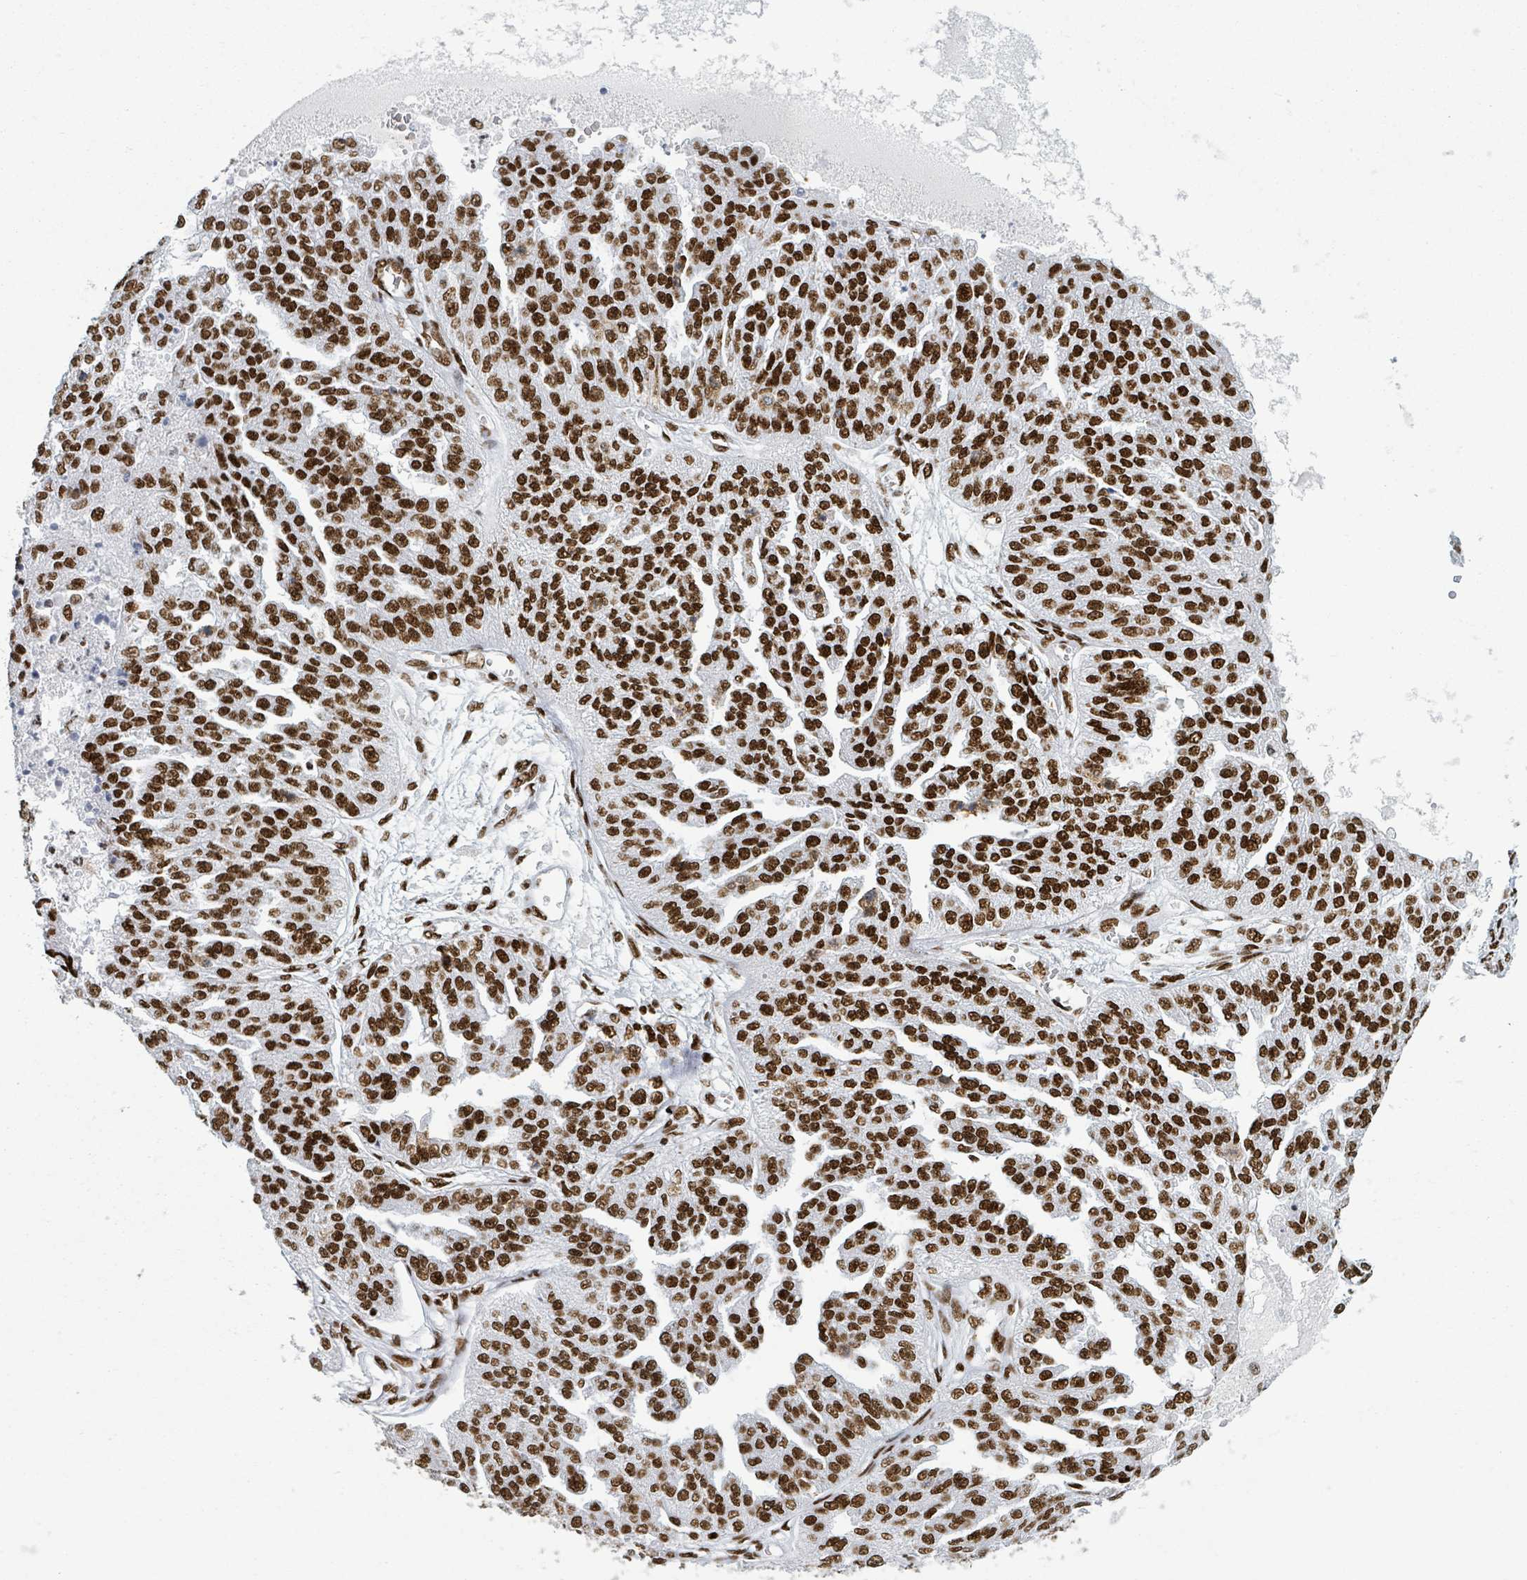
{"staining": {"intensity": "strong", "quantity": ">75%", "location": "nuclear"}, "tissue": "ovarian cancer", "cell_type": "Tumor cells", "image_type": "cancer", "snomed": [{"axis": "morphology", "description": "Cystadenocarcinoma, serous, NOS"}, {"axis": "topography", "description": "Ovary"}], "caption": "Ovarian serous cystadenocarcinoma stained with immunohistochemistry exhibits strong nuclear staining in approximately >75% of tumor cells.", "gene": "DHX16", "patient": {"sex": "female", "age": 58}}